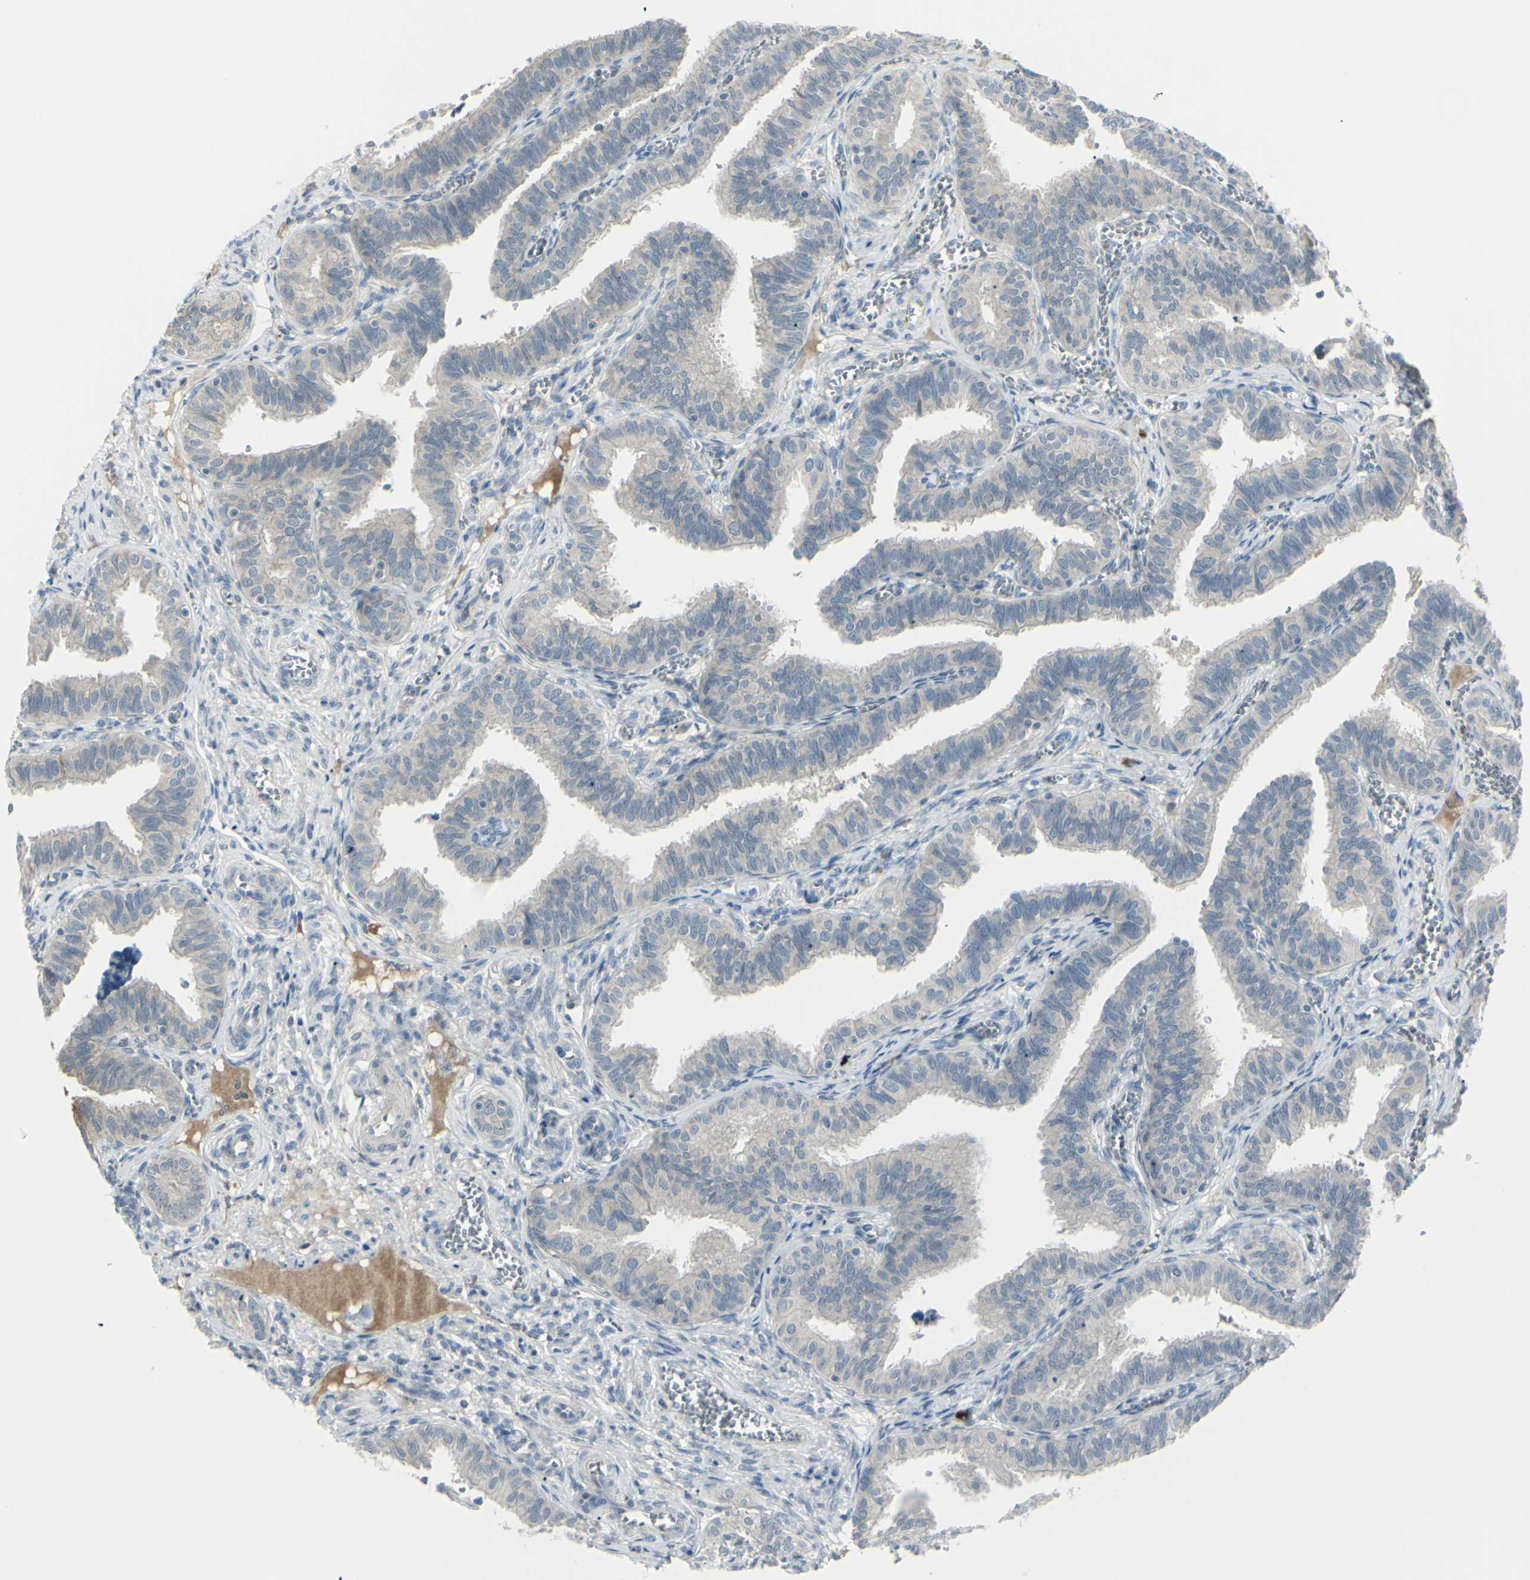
{"staining": {"intensity": "weak", "quantity": ">75%", "location": "cytoplasmic/membranous"}, "tissue": "fallopian tube", "cell_type": "Glandular cells", "image_type": "normal", "snomed": [{"axis": "morphology", "description": "Normal tissue, NOS"}, {"axis": "topography", "description": "Fallopian tube"}], "caption": "Protein analysis of normal fallopian tube reveals weak cytoplasmic/membranous expression in about >75% of glandular cells. Using DAB (3,3'-diaminobenzidine) (brown) and hematoxylin (blue) stains, captured at high magnification using brightfield microscopy.", "gene": "SH3GL2", "patient": {"sex": "female", "age": 46}}